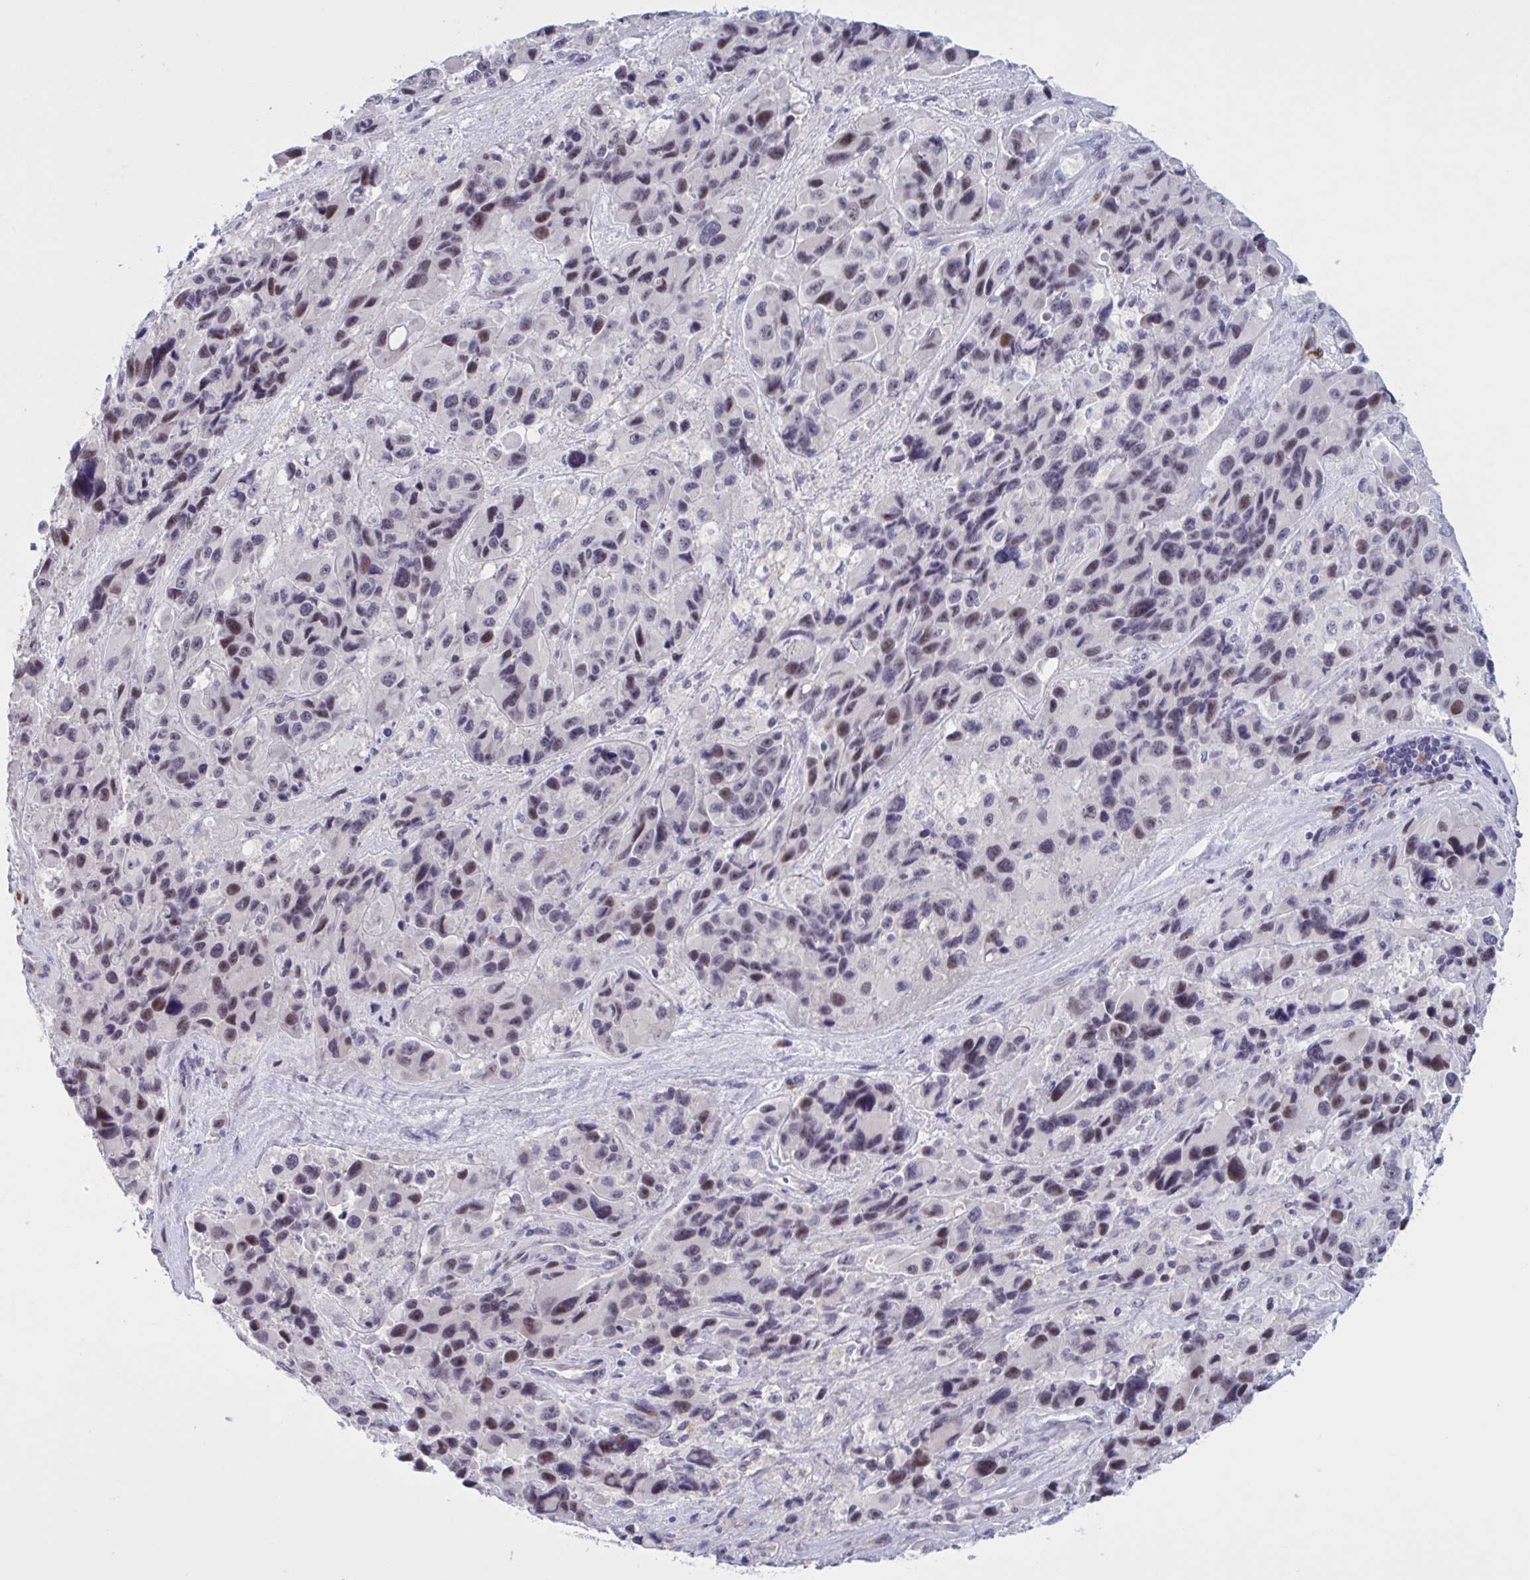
{"staining": {"intensity": "negative", "quantity": "none", "location": "none"}, "tissue": "melanoma", "cell_type": "Tumor cells", "image_type": "cancer", "snomed": [{"axis": "morphology", "description": "Malignant melanoma, Metastatic site"}, {"axis": "topography", "description": "Lymph node"}], "caption": "A photomicrograph of malignant melanoma (metastatic site) stained for a protein reveals no brown staining in tumor cells.", "gene": "HSD11B2", "patient": {"sex": "female", "age": 65}}